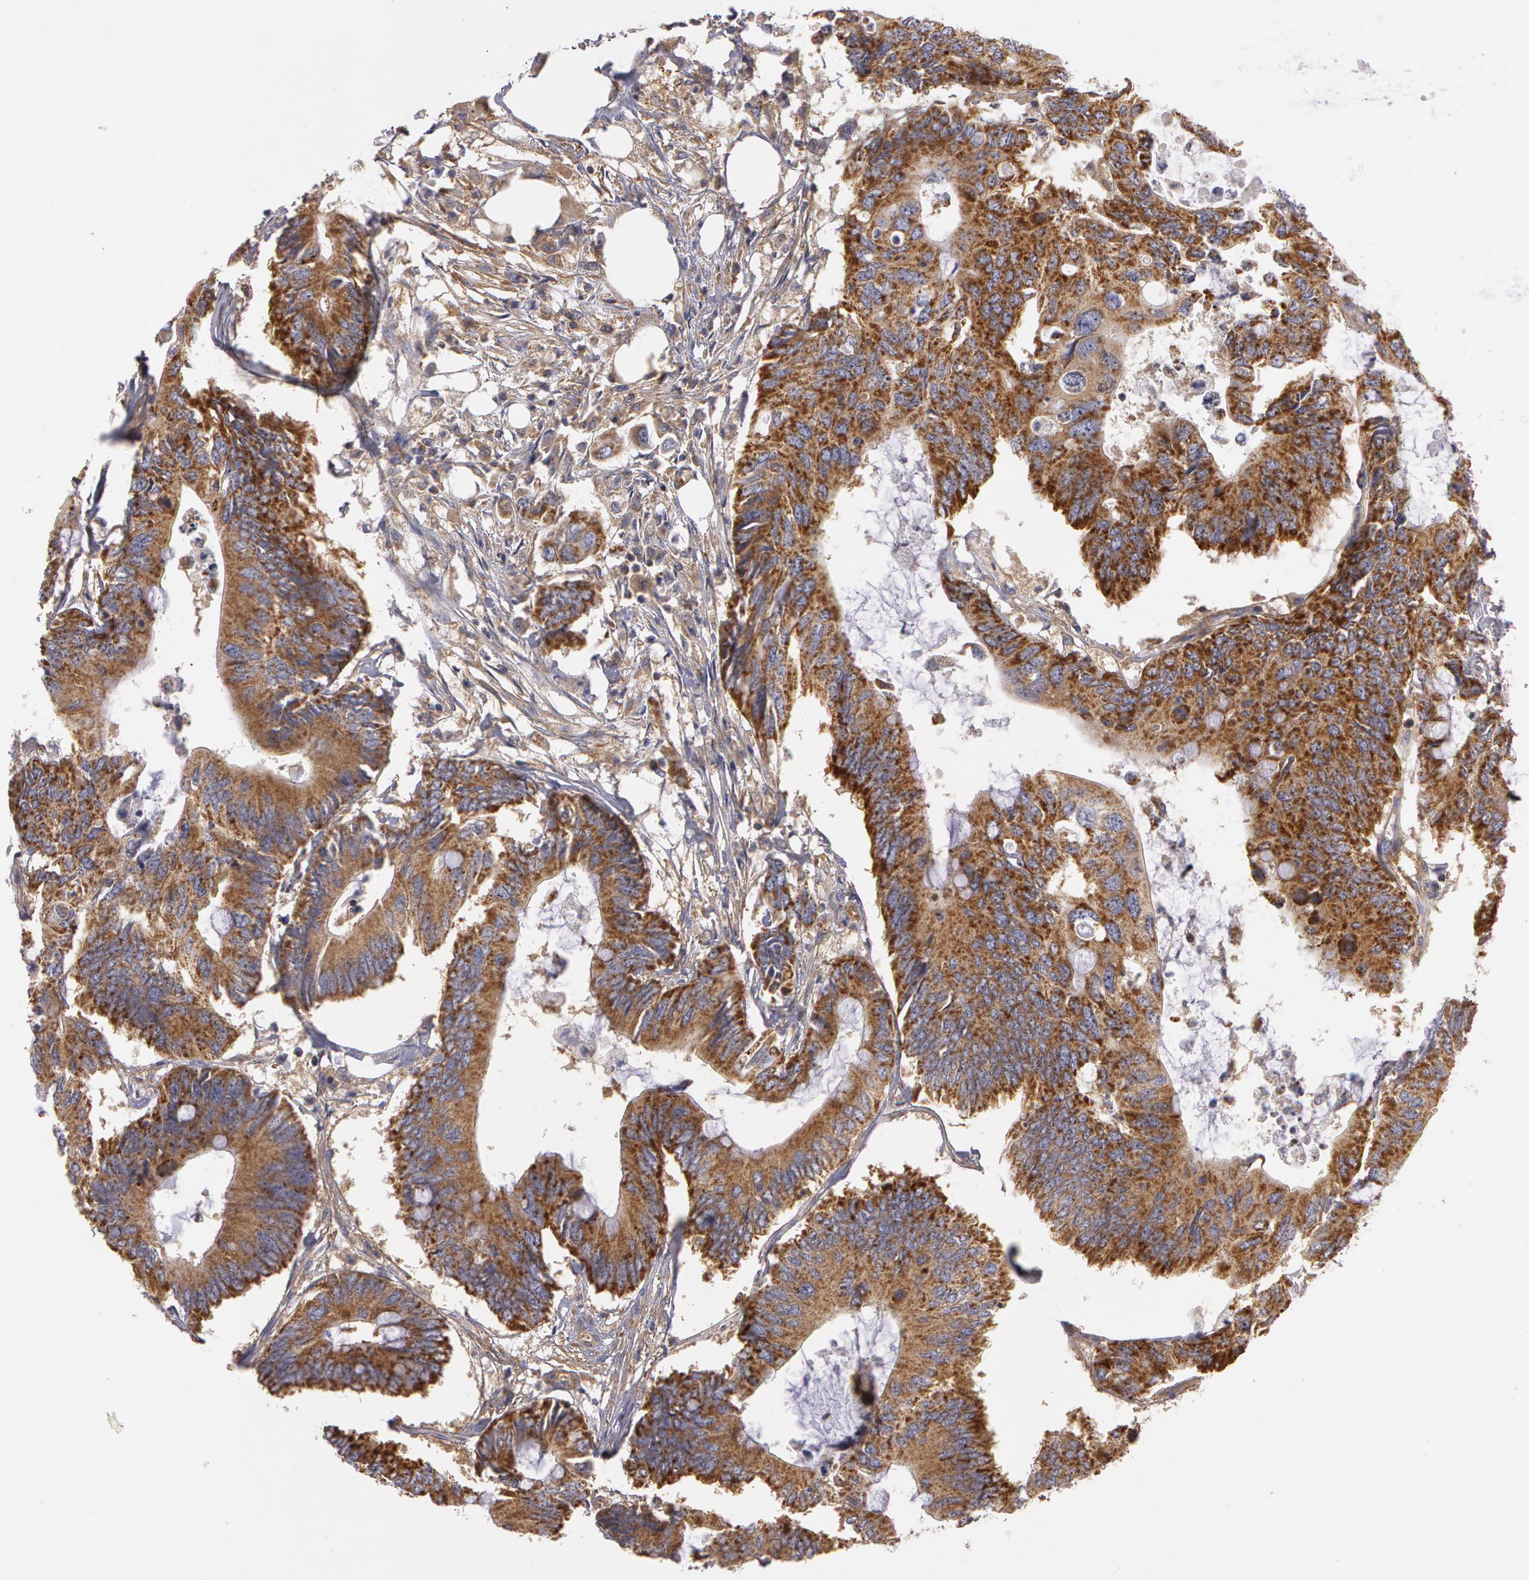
{"staining": {"intensity": "strong", "quantity": ">75%", "location": "cytoplasmic/membranous"}, "tissue": "colorectal cancer", "cell_type": "Tumor cells", "image_type": "cancer", "snomed": [{"axis": "morphology", "description": "Adenocarcinoma, NOS"}, {"axis": "topography", "description": "Colon"}], "caption": "Immunohistochemical staining of colorectal adenocarcinoma shows strong cytoplasmic/membranous protein positivity in approximately >75% of tumor cells.", "gene": "NEK9", "patient": {"sex": "male", "age": 71}}